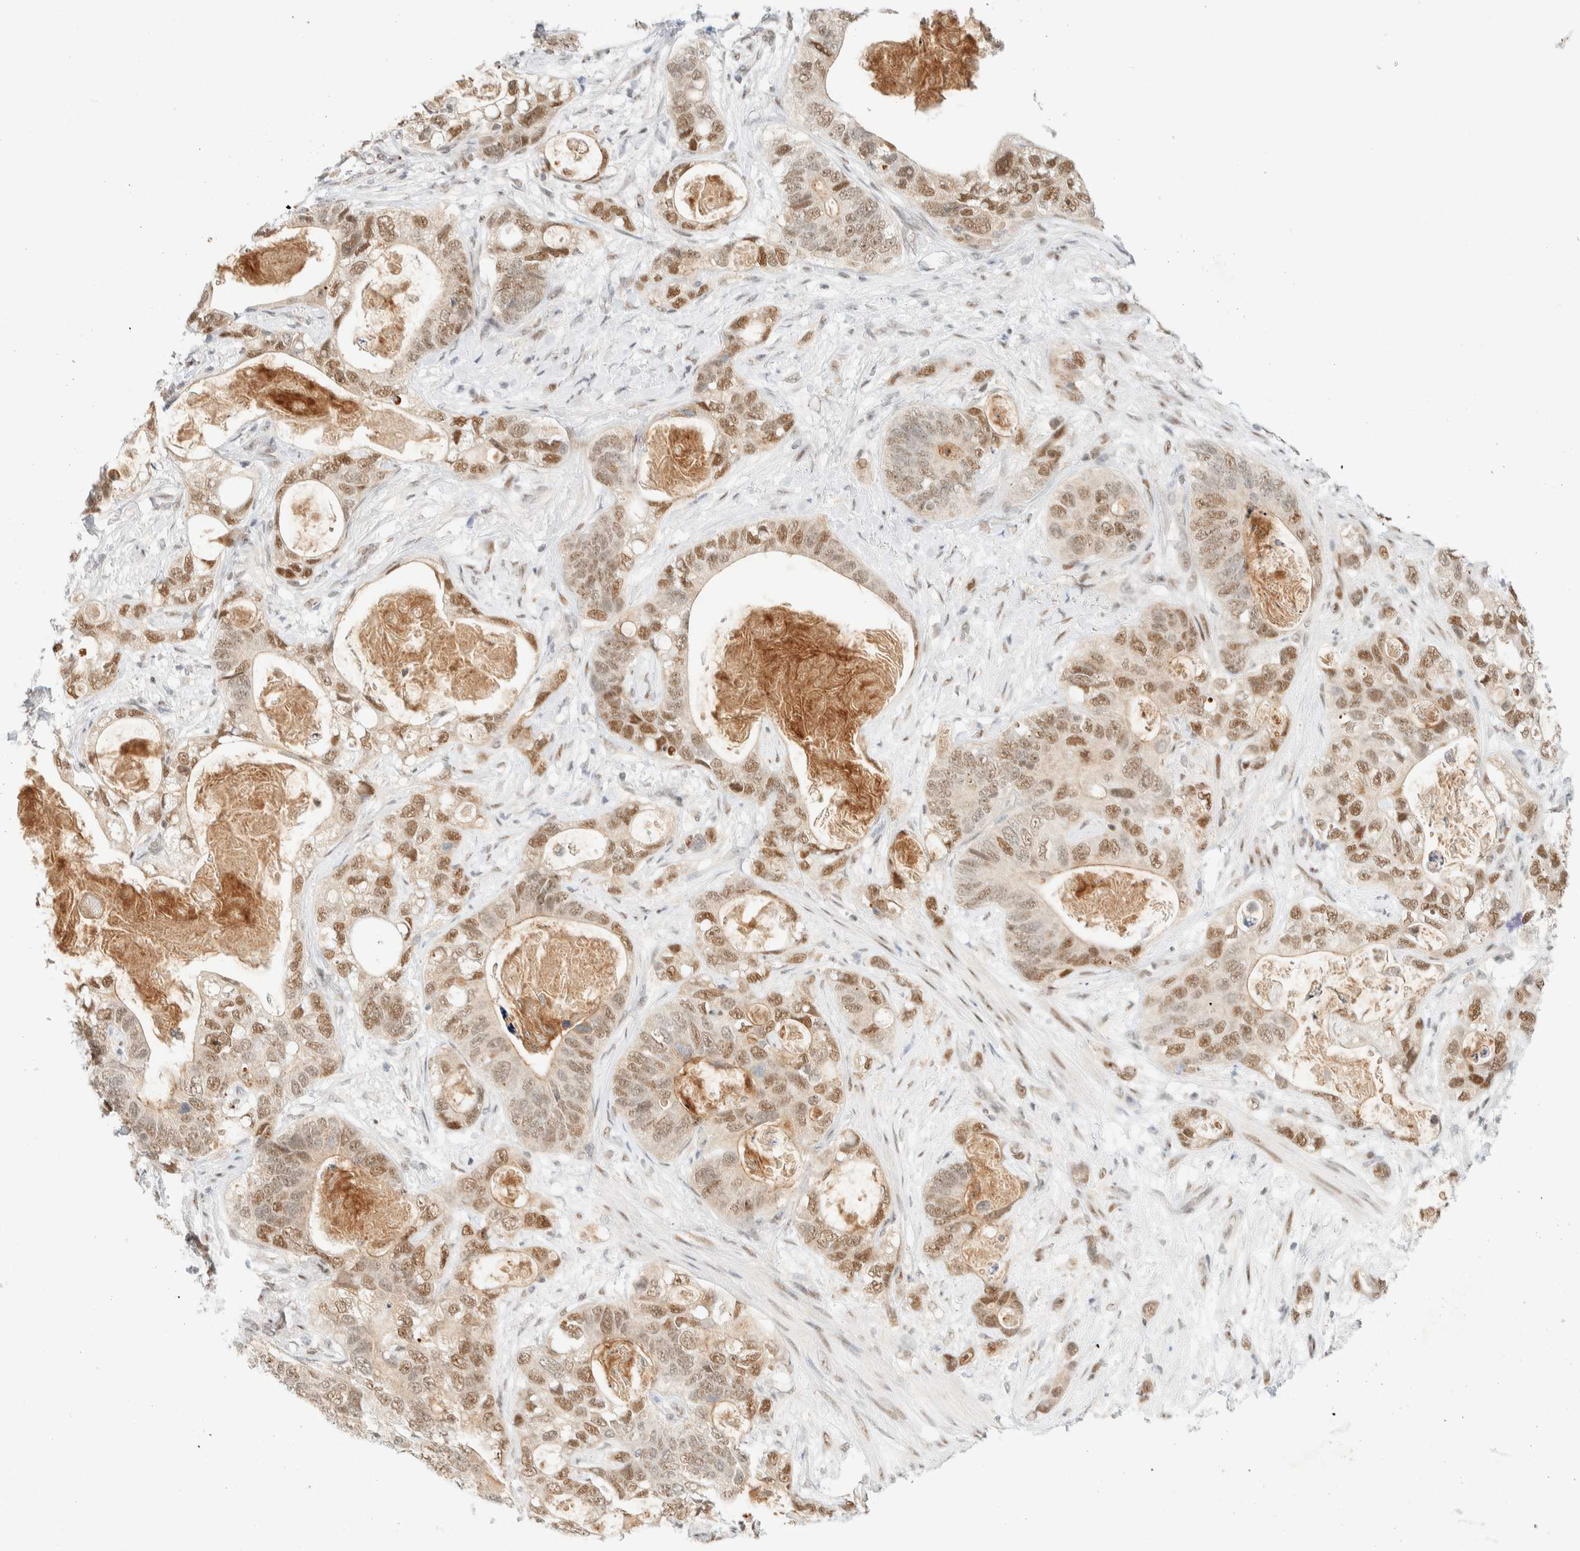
{"staining": {"intensity": "moderate", "quantity": "25%-75%", "location": "nuclear"}, "tissue": "stomach cancer", "cell_type": "Tumor cells", "image_type": "cancer", "snomed": [{"axis": "morphology", "description": "Normal tissue, NOS"}, {"axis": "morphology", "description": "Adenocarcinoma, NOS"}, {"axis": "topography", "description": "Stomach"}], "caption": "About 25%-75% of tumor cells in human adenocarcinoma (stomach) demonstrate moderate nuclear protein positivity as visualized by brown immunohistochemical staining.", "gene": "PYGO2", "patient": {"sex": "female", "age": 89}}